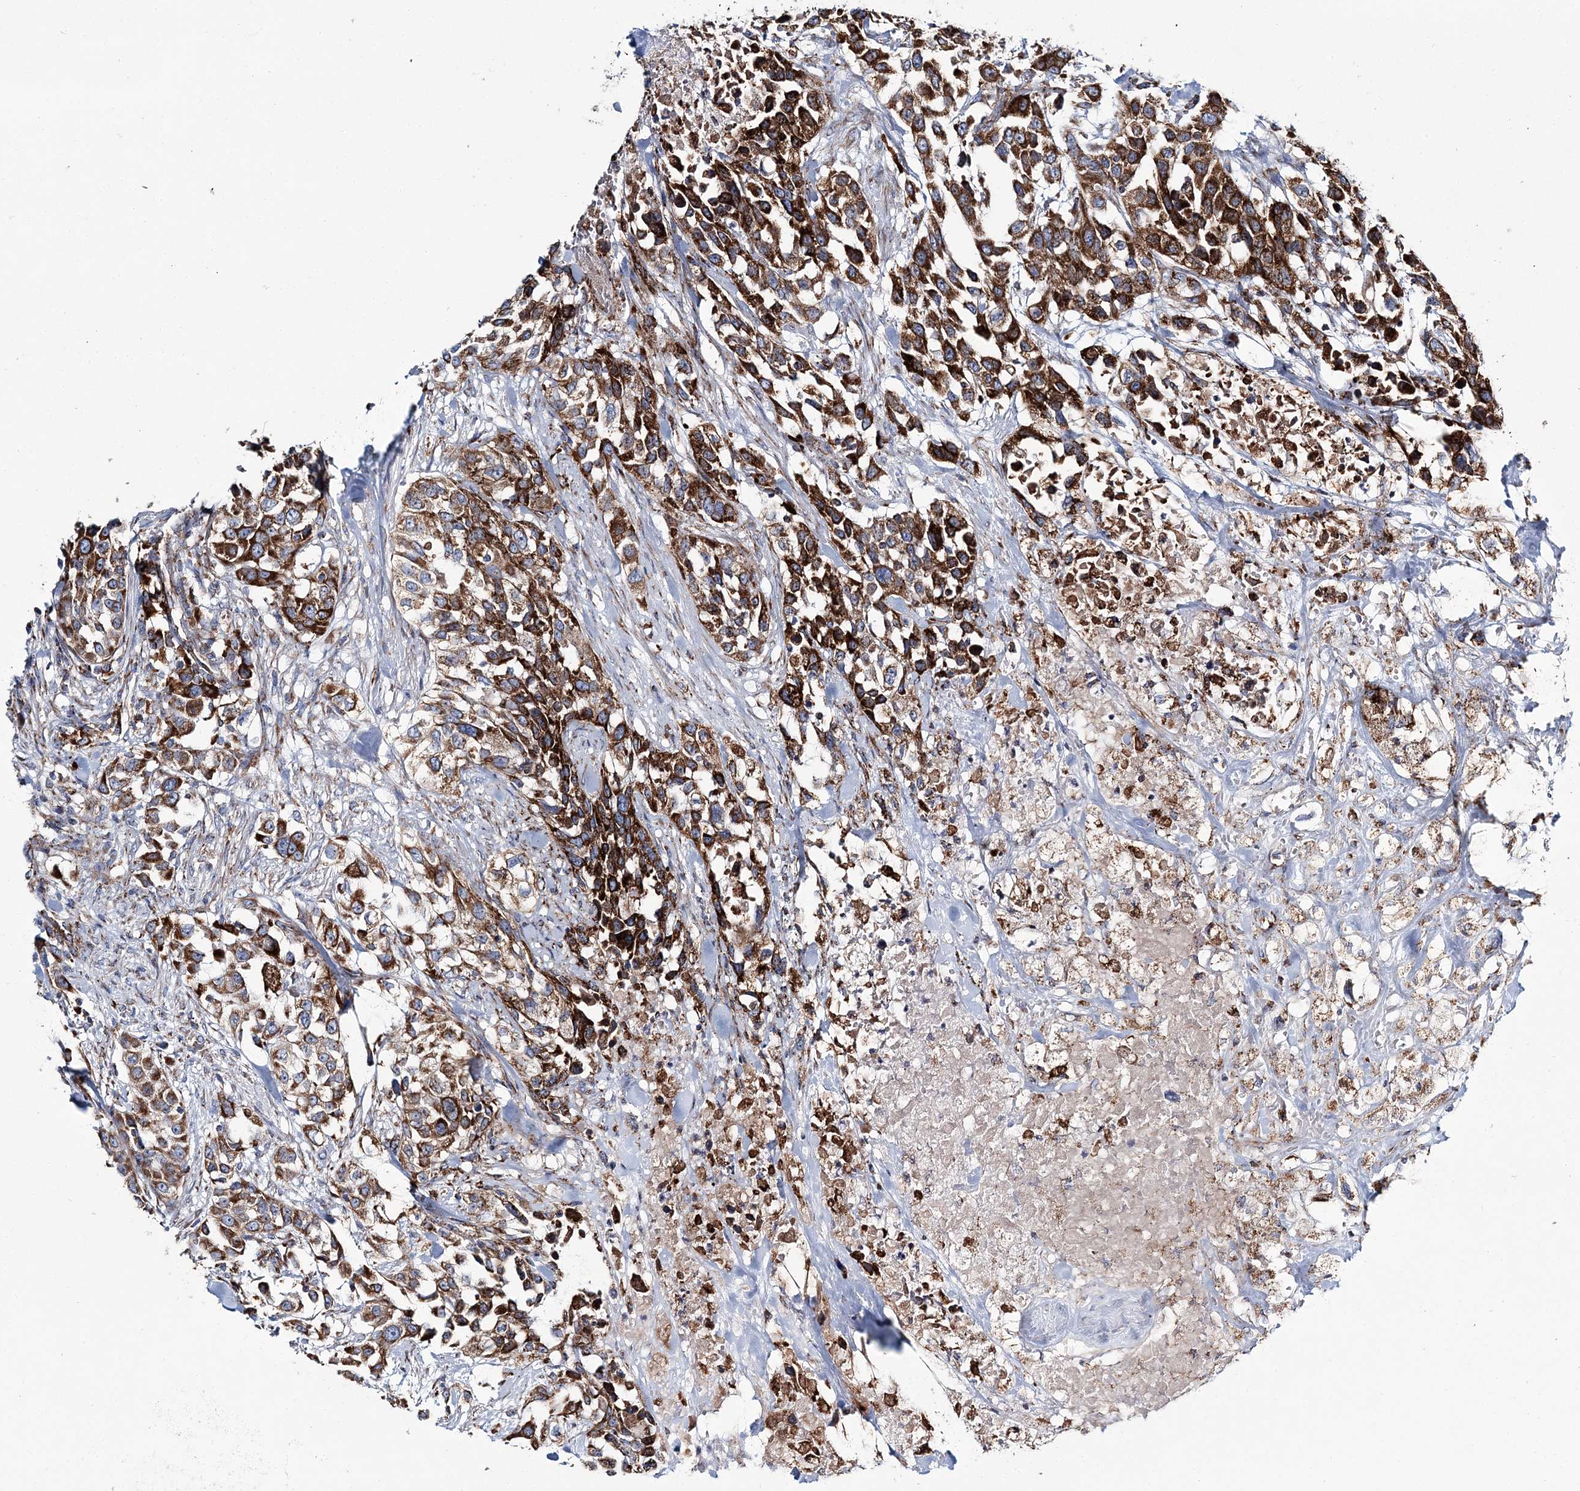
{"staining": {"intensity": "strong", "quantity": ">75%", "location": "cytoplasmic/membranous"}, "tissue": "urothelial cancer", "cell_type": "Tumor cells", "image_type": "cancer", "snomed": [{"axis": "morphology", "description": "Urothelial carcinoma, High grade"}, {"axis": "topography", "description": "Urinary bladder"}], "caption": "Tumor cells display high levels of strong cytoplasmic/membranous positivity in about >75% of cells in urothelial cancer.", "gene": "ARHGAP6", "patient": {"sex": "female", "age": 80}}